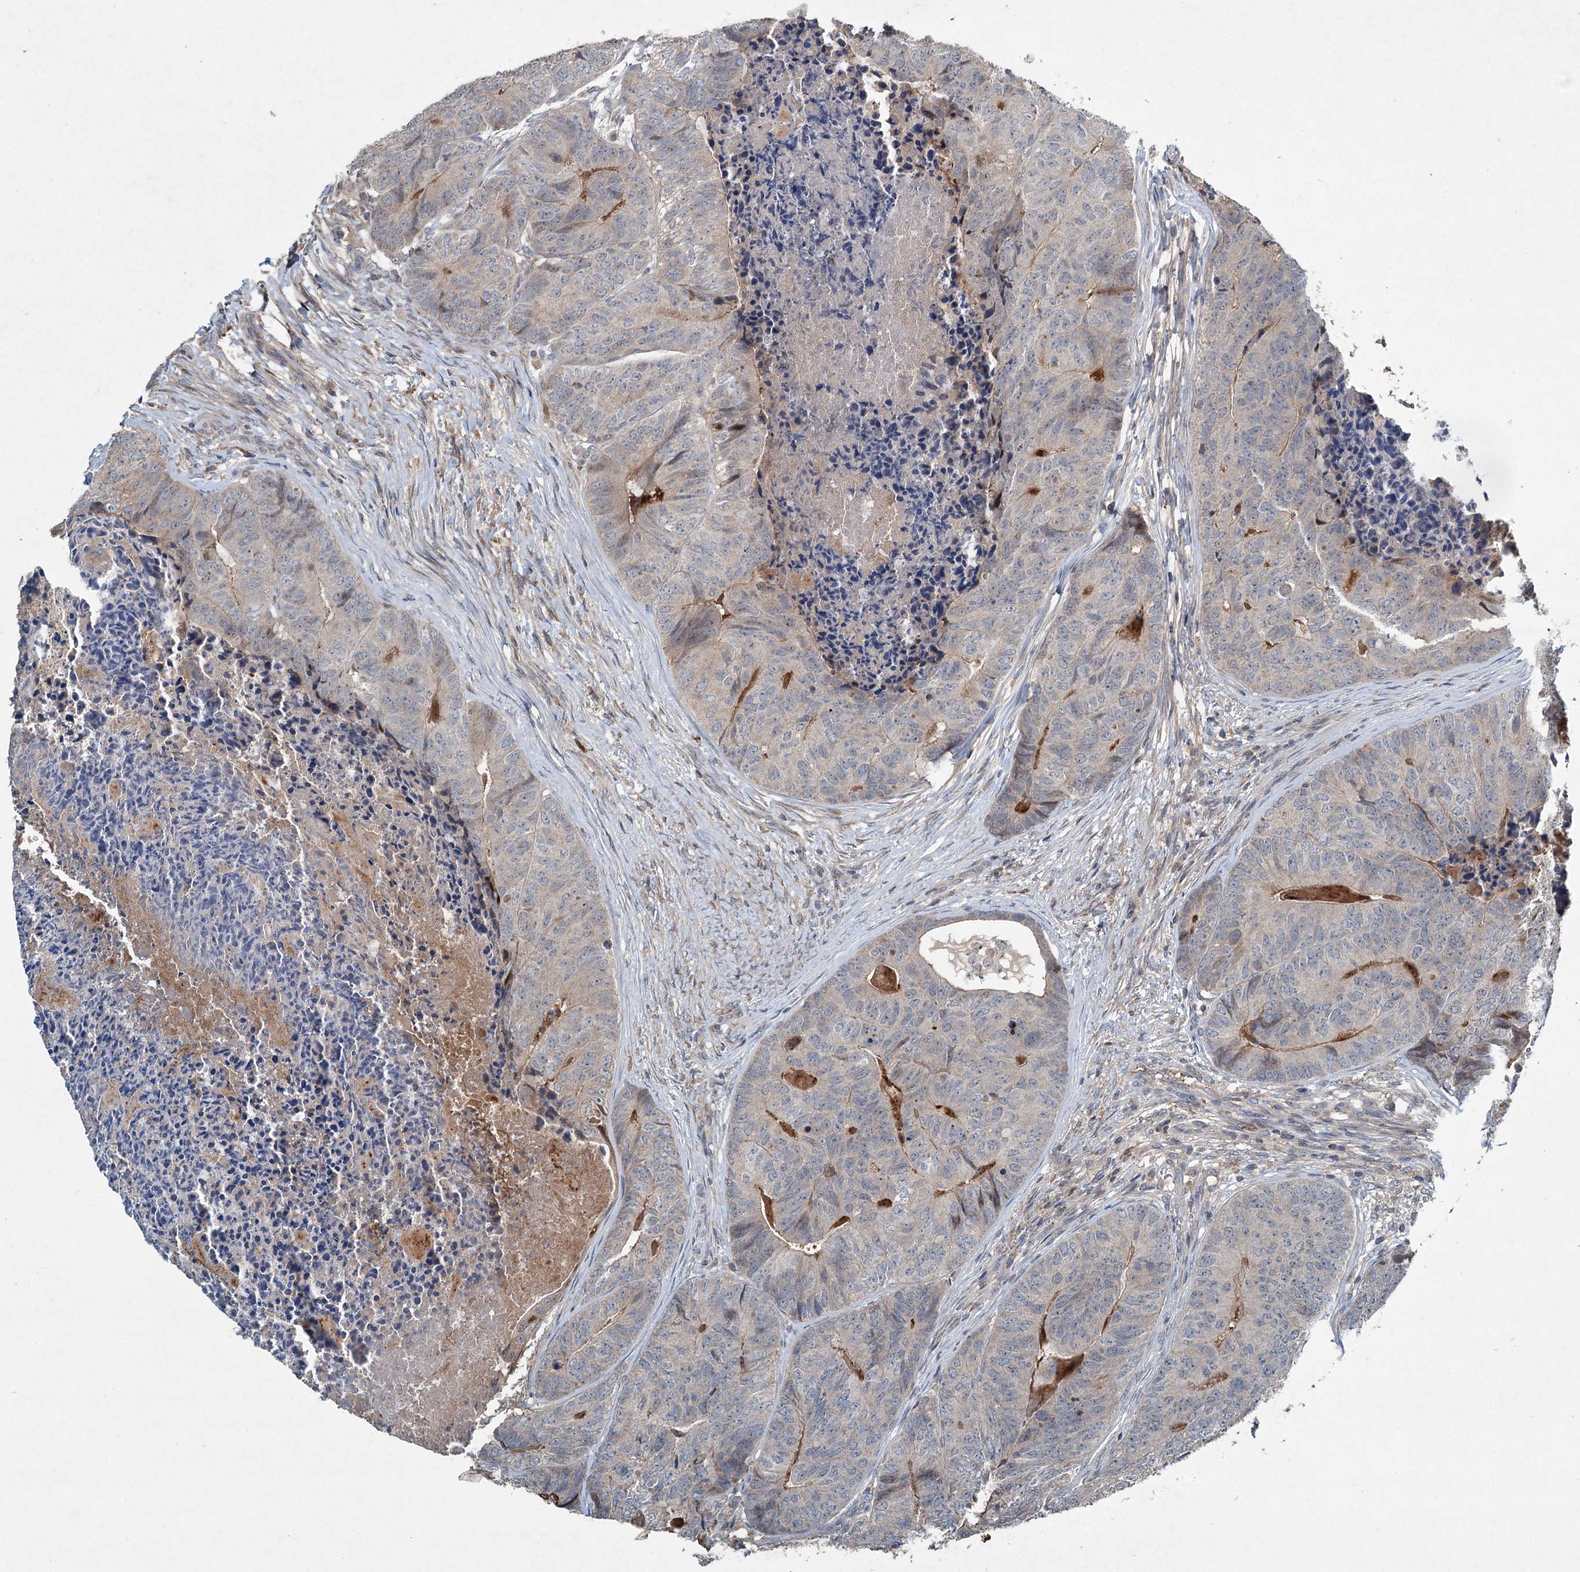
{"staining": {"intensity": "strong", "quantity": "<25%", "location": "nuclear"}, "tissue": "colorectal cancer", "cell_type": "Tumor cells", "image_type": "cancer", "snomed": [{"axis": "morphology", "description": "Adenocarcinoma, NOS"}, {"axis": "topography", "description": "Colon"}], "caption": "Immunohistochemistry (IHC) of human colorectal adenocarcinoma displays medium levels of strong nuclear staining in about <25% of tumor cells. Using DAB (brown) and hematoxylin (blue) stains, captured at high magnification using brightfield microscopy.", "gene": "TAPBPL", "patient": {"sex": "female", "age": 67}}